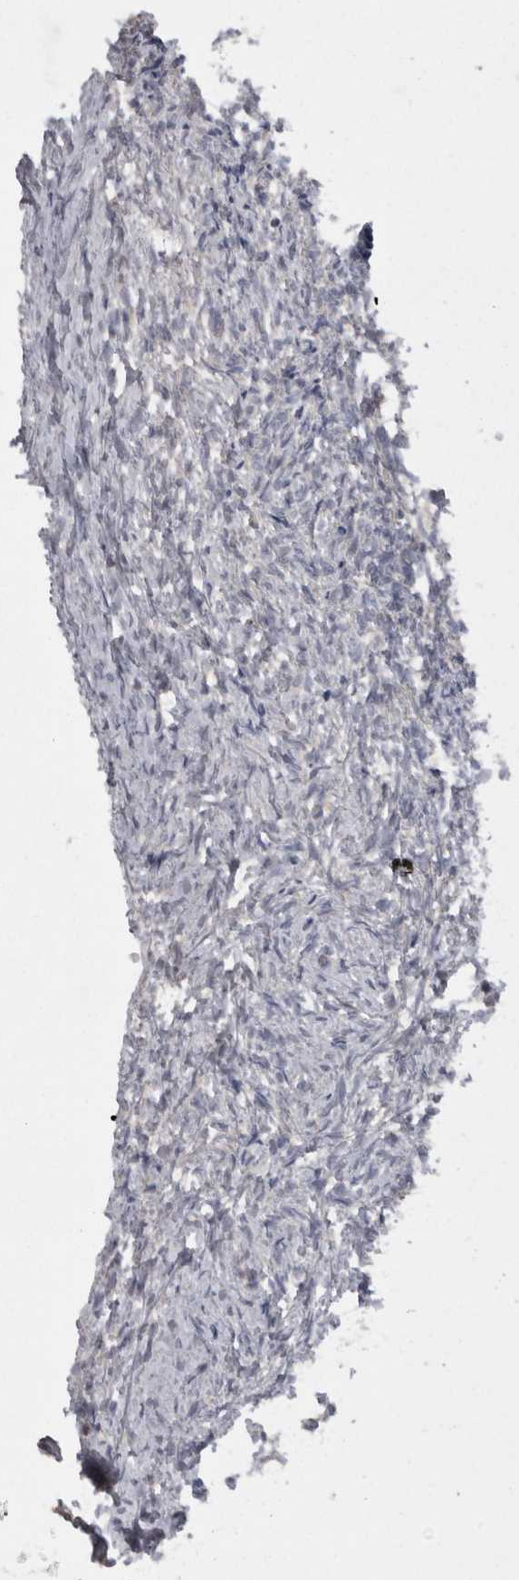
{"staining": {"intensity": "negative", "quantity": "none", "location": "none"}, "tissue": "ovary", "cell_type": "Follicle cells", "image_type": "normal", "snomed": [{"axis": "morphology", "description": "Normal tissue, NOS"}, {"axis": "topography", "description": "Ovary"}], "caption": "Immunohistochemical staining of unremarkable ovary reveals no significant expression in follicle cells. (DAB immunohistochemistry visualized using brightfield microscopy, high magnification).", "gene": "CAMK2D", "patient": {"sex": "female", "age": 41}}